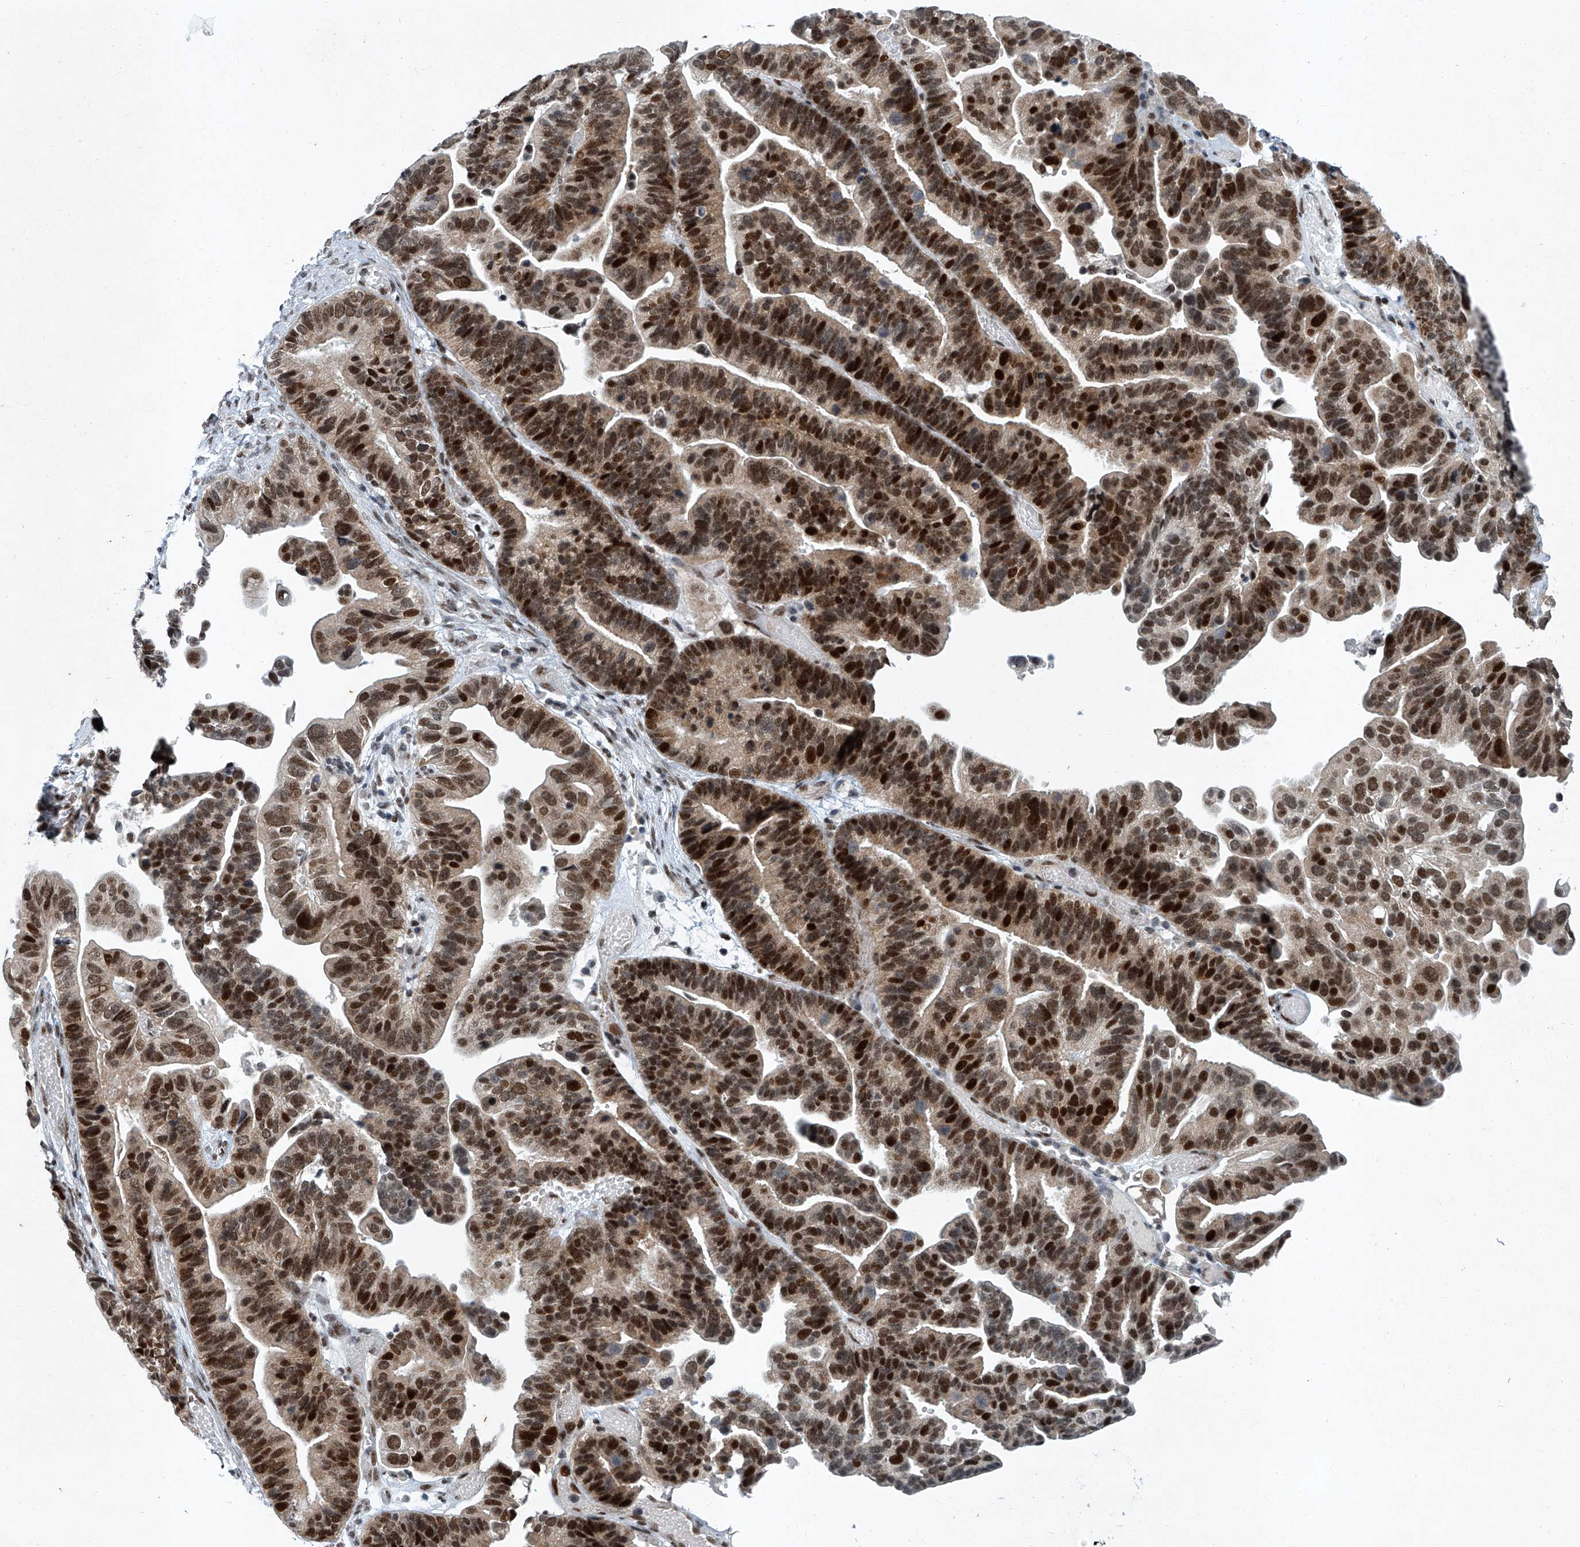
{"staining": {"intensity": "strong", "quantity": ">75%", "location": "nuclear"}, "tissue": "ovarian cancer", "cell_type": "Tumor cells", "image_type": "cancer", "snomed": [{"axis": "morphology", "description": "Cystadenocarcinoma, serous, NOS"}, {"axis": "topography", "description": "Ovary"}], "caption": "A brown stain labels strong nuclear positivity of a protein in human ovarian cancer (serous cystadenocarcinoma) tumor cells.", "gene": "TFDP1", "patient": {"sex": "female", "age": 56}}